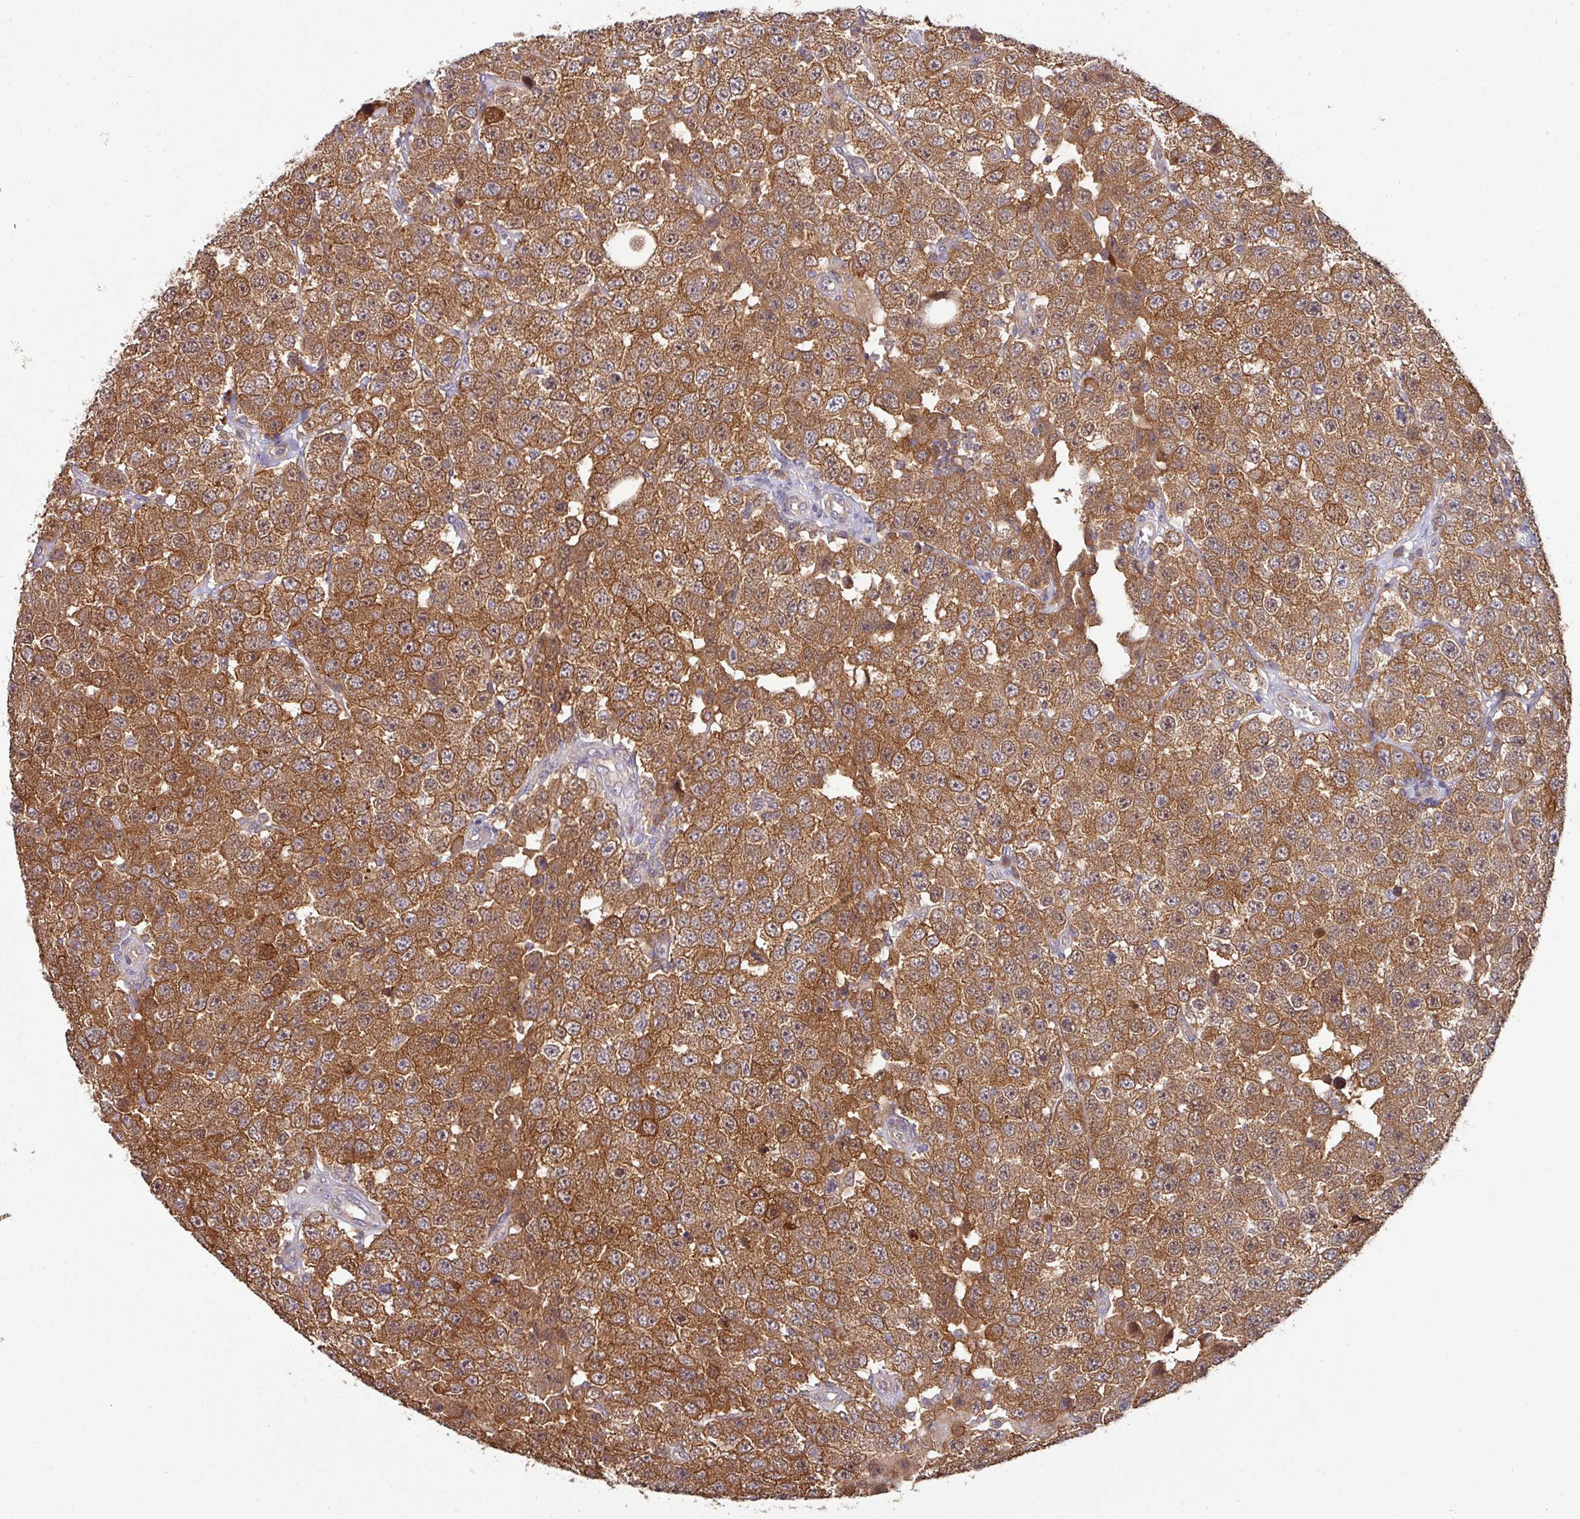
{"staining": {"intensity": "strong", "quantity": ">75%", "location": "cytoplasmic/membranous"}, "tissue": "testis cancer", "cell_type": "Tumor cells", "image_type": "cancer", "snomed": [{"axis": "morphology", "description": "Seminoma, NOS"}, {"axis": "topography", "description": "Testis"}], "caption": "Human testis cancer (seminoma) stained with a brown dye displays strong cytoplasmic/membranous positive positivity in about >75% of tumor cells.", "gene": "SLAMF6", "patient": {"sex": "male", "age": 28}}